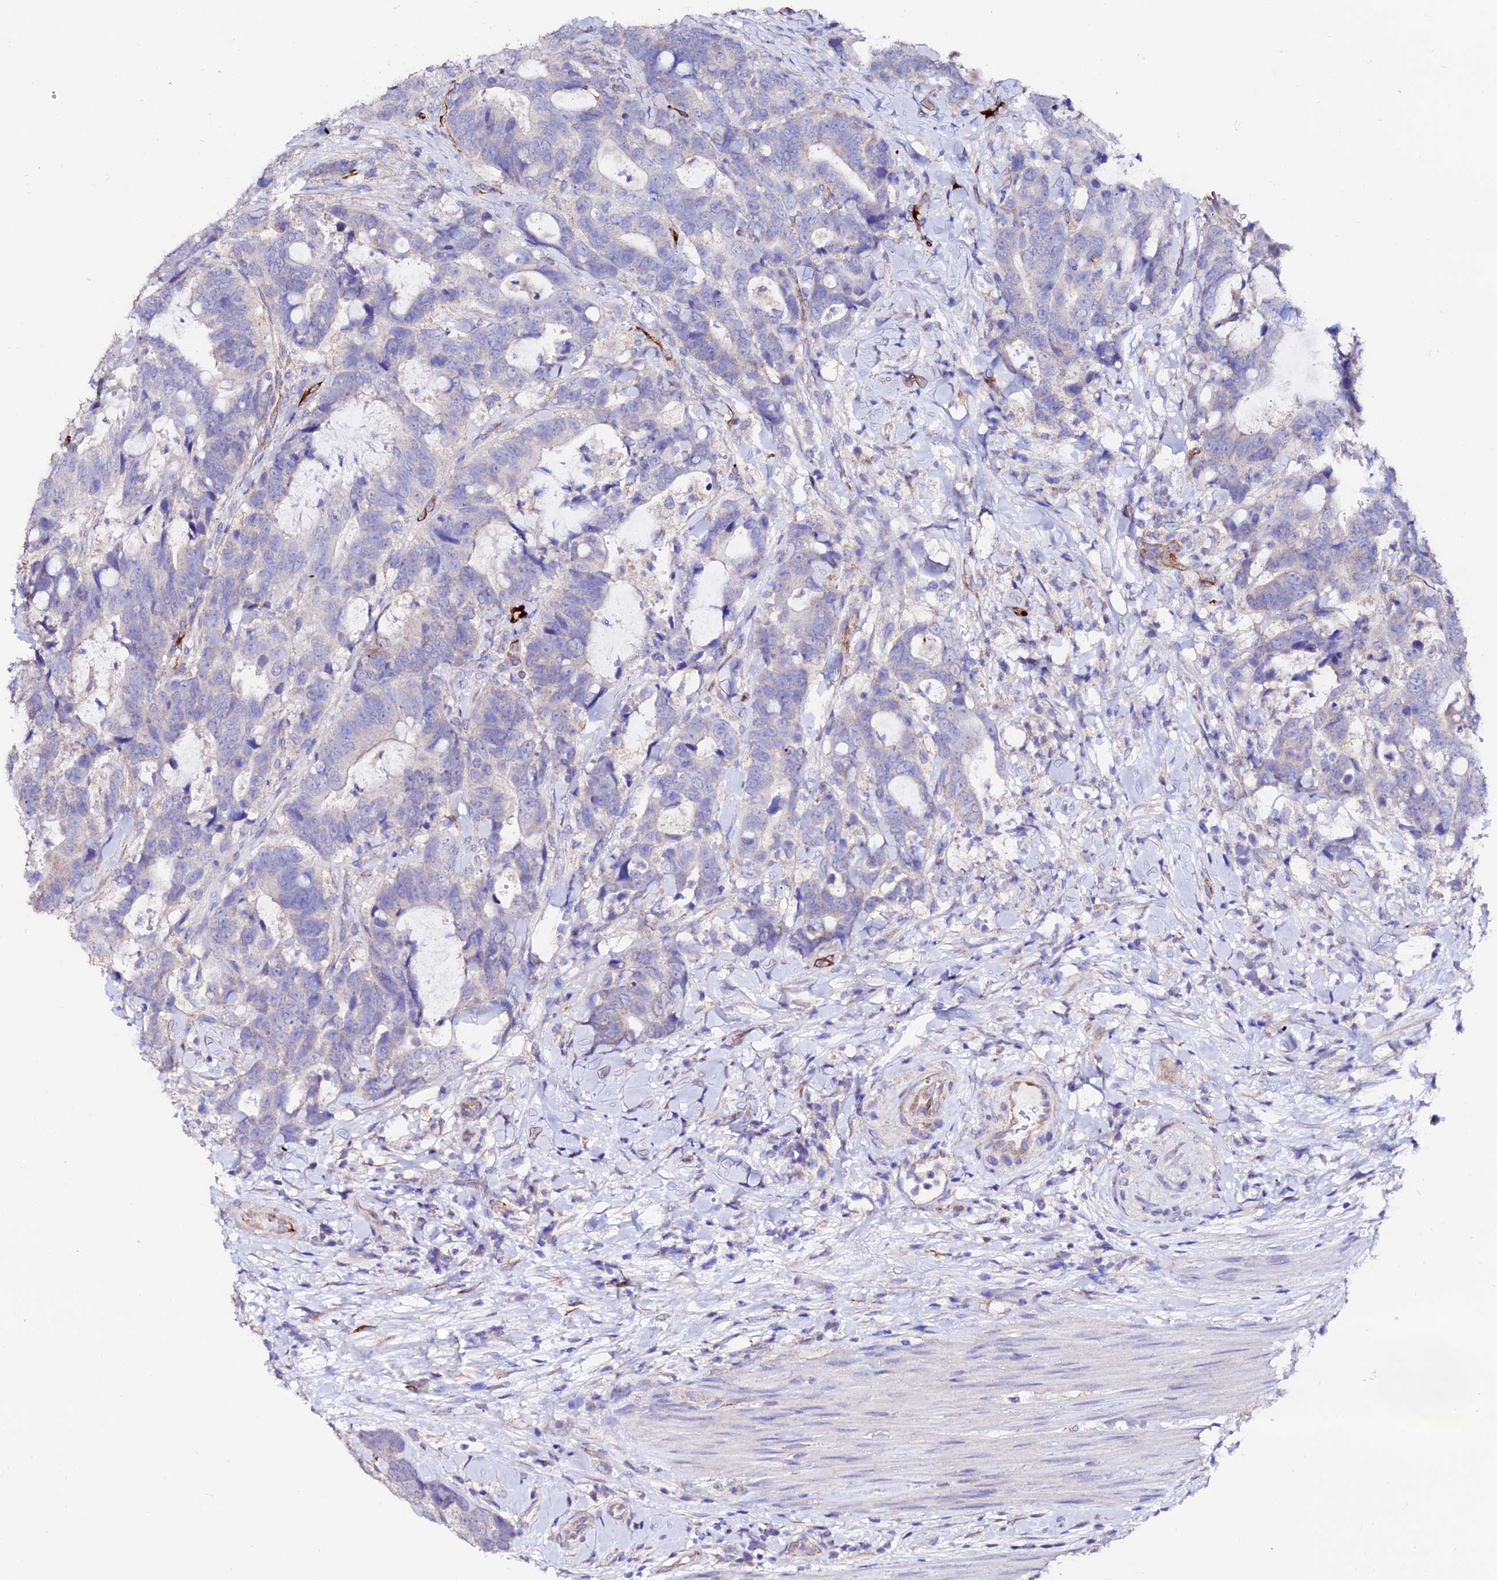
{"staining": {"intensity": "negative", "quantity": "none", "location": "none"}, "tissue": "colorectal cancer", "cell_type": "Tumor cells", "image_type": "cancer", "snomed": [{"axis": "morphology", "description": "Adenocarcinoma, NOS"}, {"axis": "topography", "description": "Colon"}], "caption": "The IHC photomicrograph has no significant staining in tumor cells of adenocarcinoma (colorectal) tissue.", "gene": "ESM1", "patient": {"sex": "female", "age": 82}}